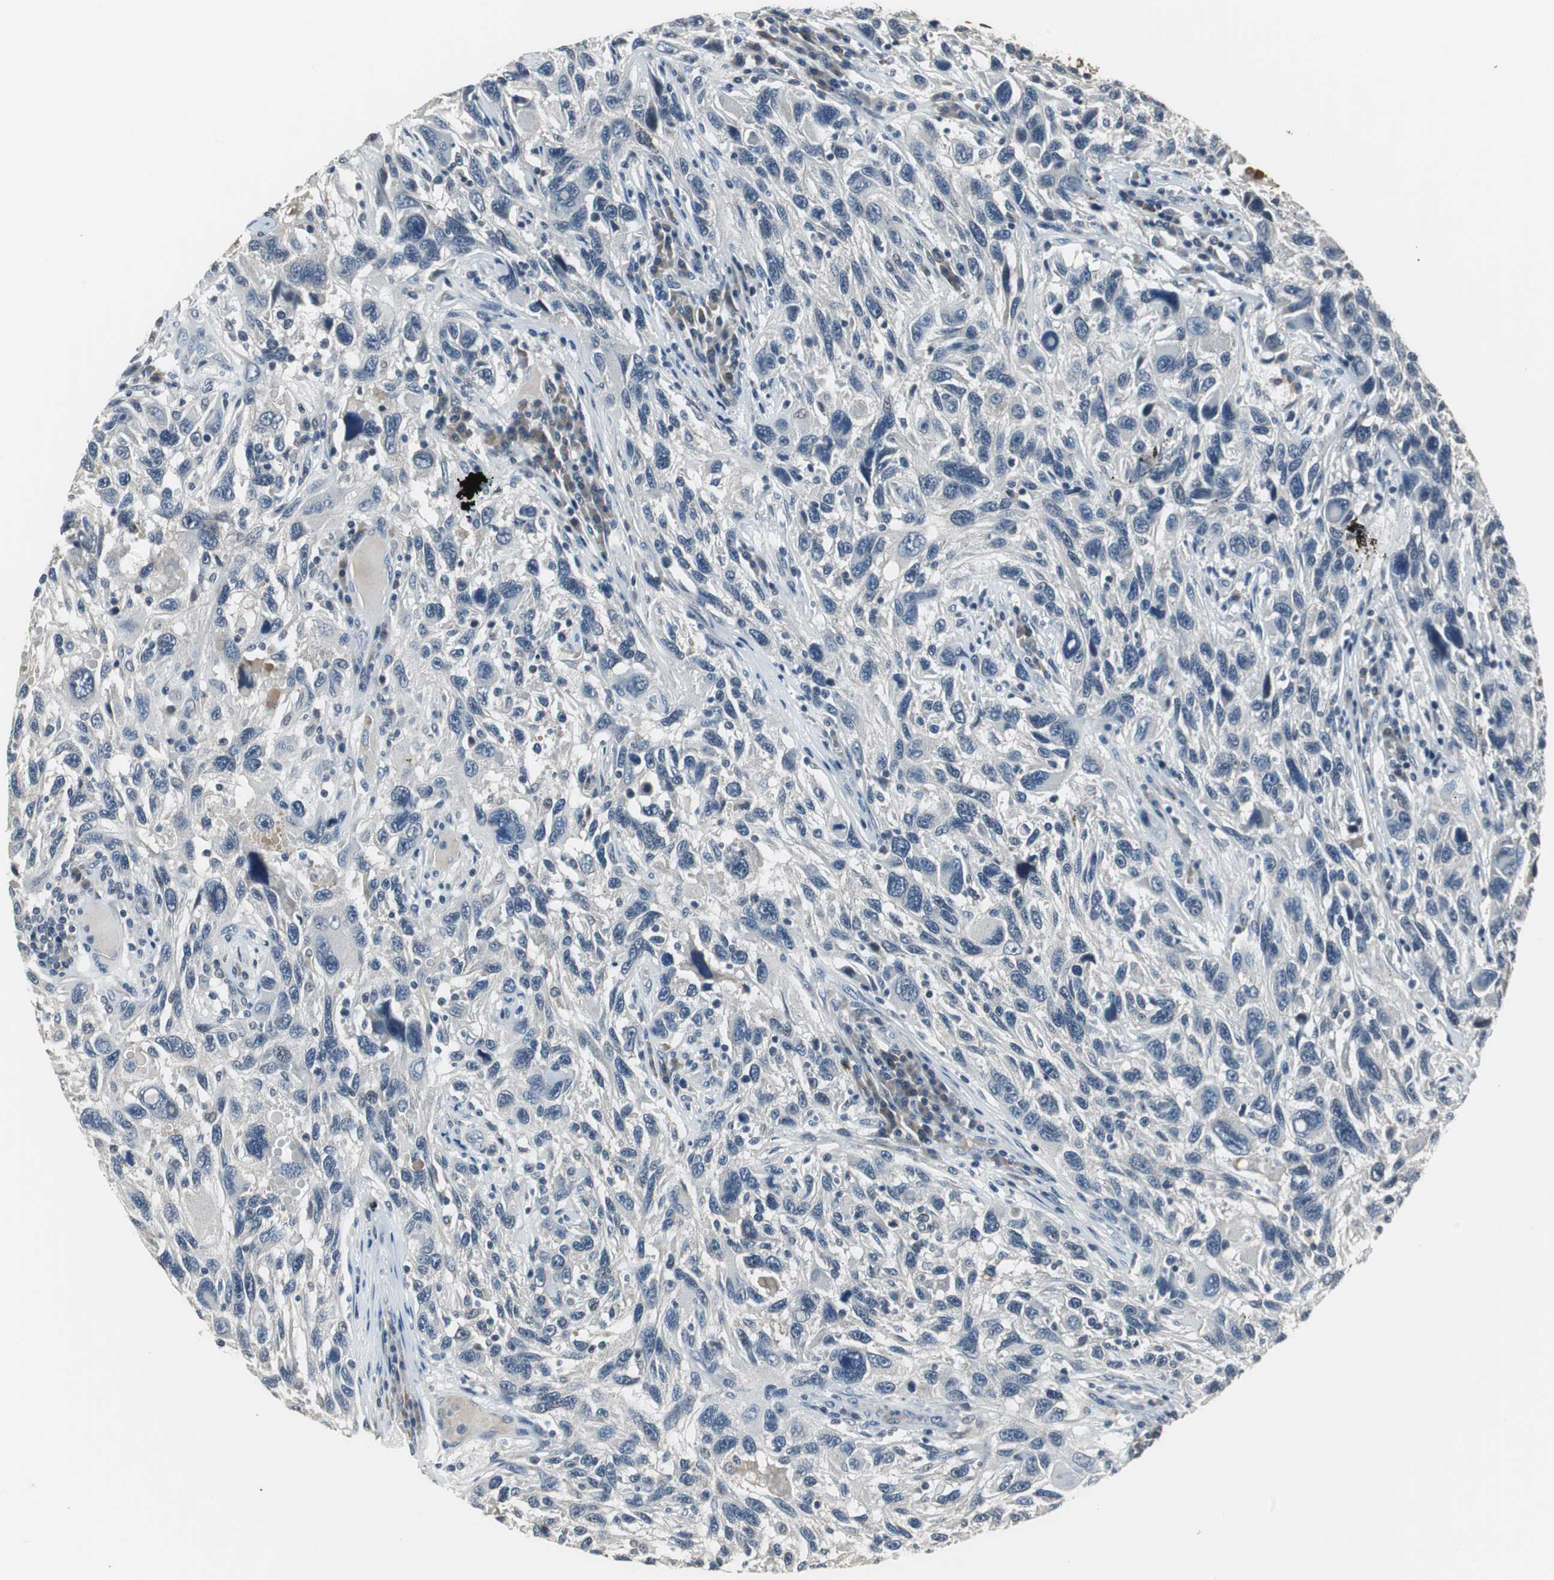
{"staining": {"intensity": "negative", "quantity": "none", "location": "none"}, "tissue": "melanoma", "cell_type": "Tumor cells", "image_type": "cancer", "snomed": [{"axis": "morphology", "description": "Malignant melanoma, NOS"}, {"axis": "topography", "description": "Skin"}], "caption": "Tumor cells are negative for brown protein staining in malignant melanoma.", "gene": "PI4KB", "patient": {"sex": "male", "age": 53}}